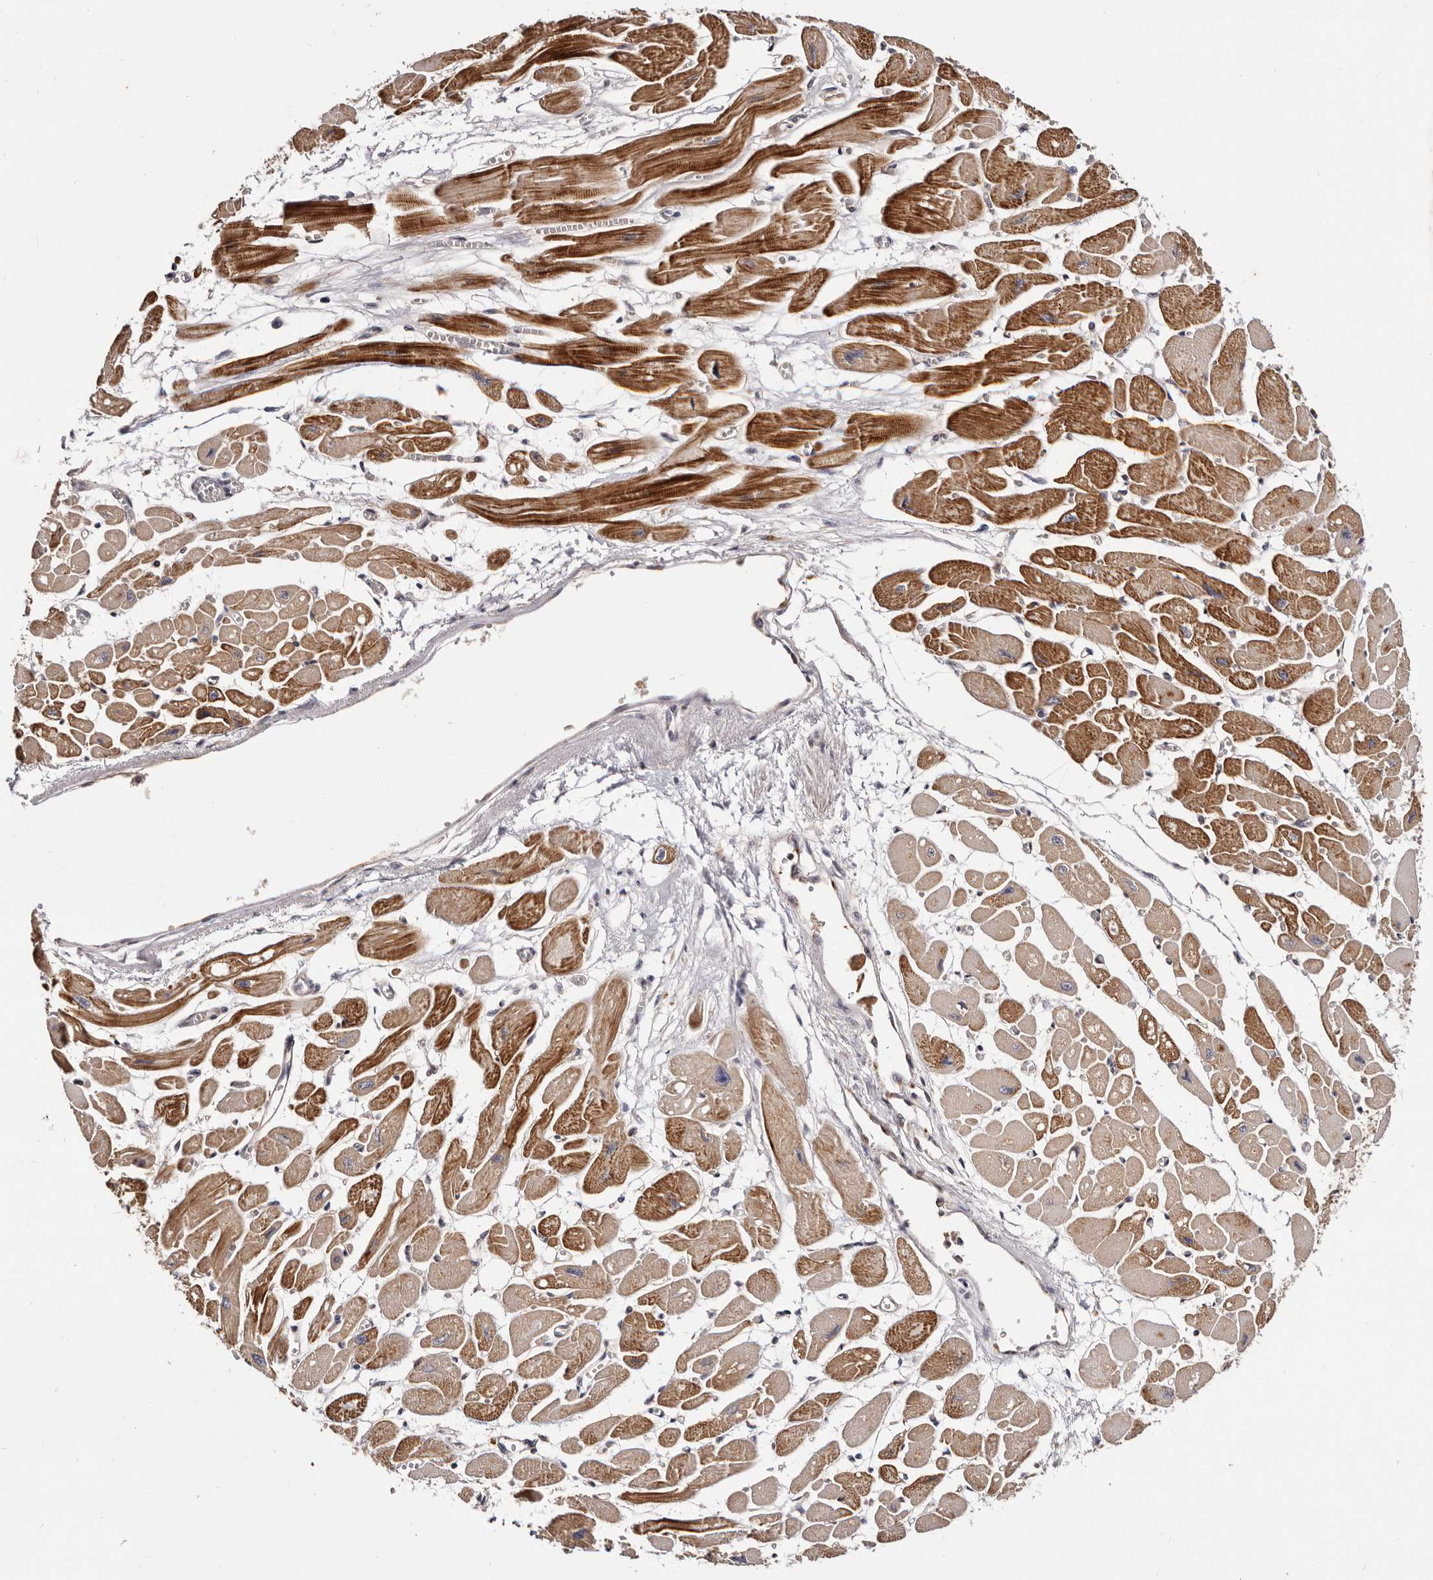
{"staining": {"intensity": "moderate", "quantity": ">75%", "location": "cytoplasmic/membranous"}, "tissue": "heart muscle", "cell_type": "Cardiomyocytes", "image_type": "normal", "snomed": [{"axis": "morphology", "description": "Normal tissue, NOS"}, {"axis": "topography", "description": "Heart"}], "caption": "A histopathology image showing moderate cytoplasmic/membranous staining in about >75% of cardiomyocytes in unremarkable heart muscle, as visualized by brown immunohistochemical staining.", "gene": "DACT2", "patient": {"sex": "female", "age": 54}}